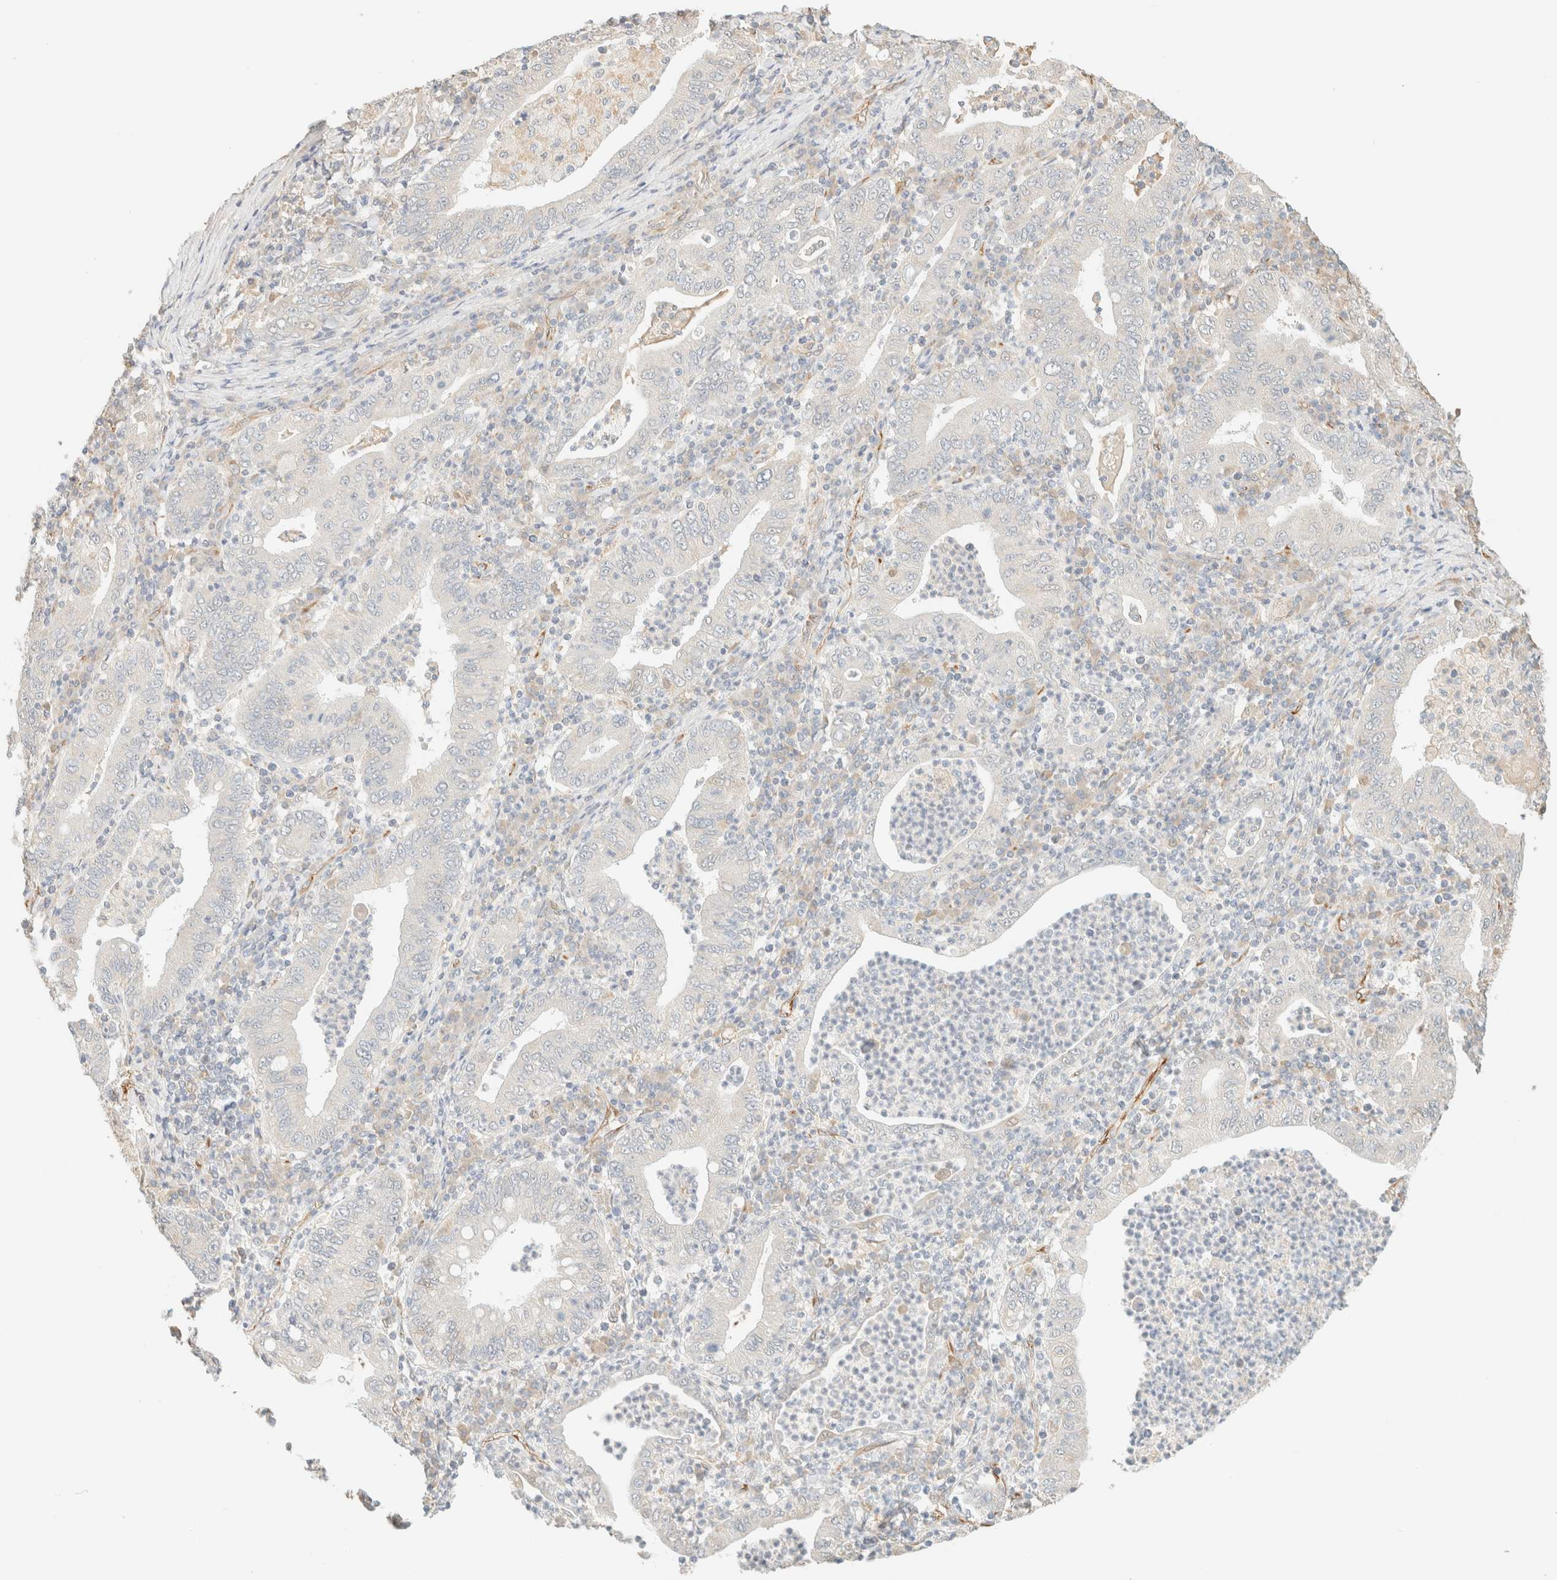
{"staining": {"intensity": "negative", "quantity": "none", "location": "none"}, "tissue": "stomach cancer", "cell_type": "Tumor cells", "image_type": "cancer", "snomed": [{"axis": "morphology", "description": "Normal tissue, NOS"}, {"axis": "morphology", "description": "Adenocarcinoma, NOS"}, {"axis": "topography", "description": "Esophagus"}, {"axis": "topography", "description": "Stomach, upper"}, {"axis": "topography", "description": "Peripheral nerve tissue"}], "caption": "The micrograph displays no staining of tumor cells in stomach adenocarcinoma.", "gene": "SPARCL1", "patient": {"sex": "male", "age": 62}}